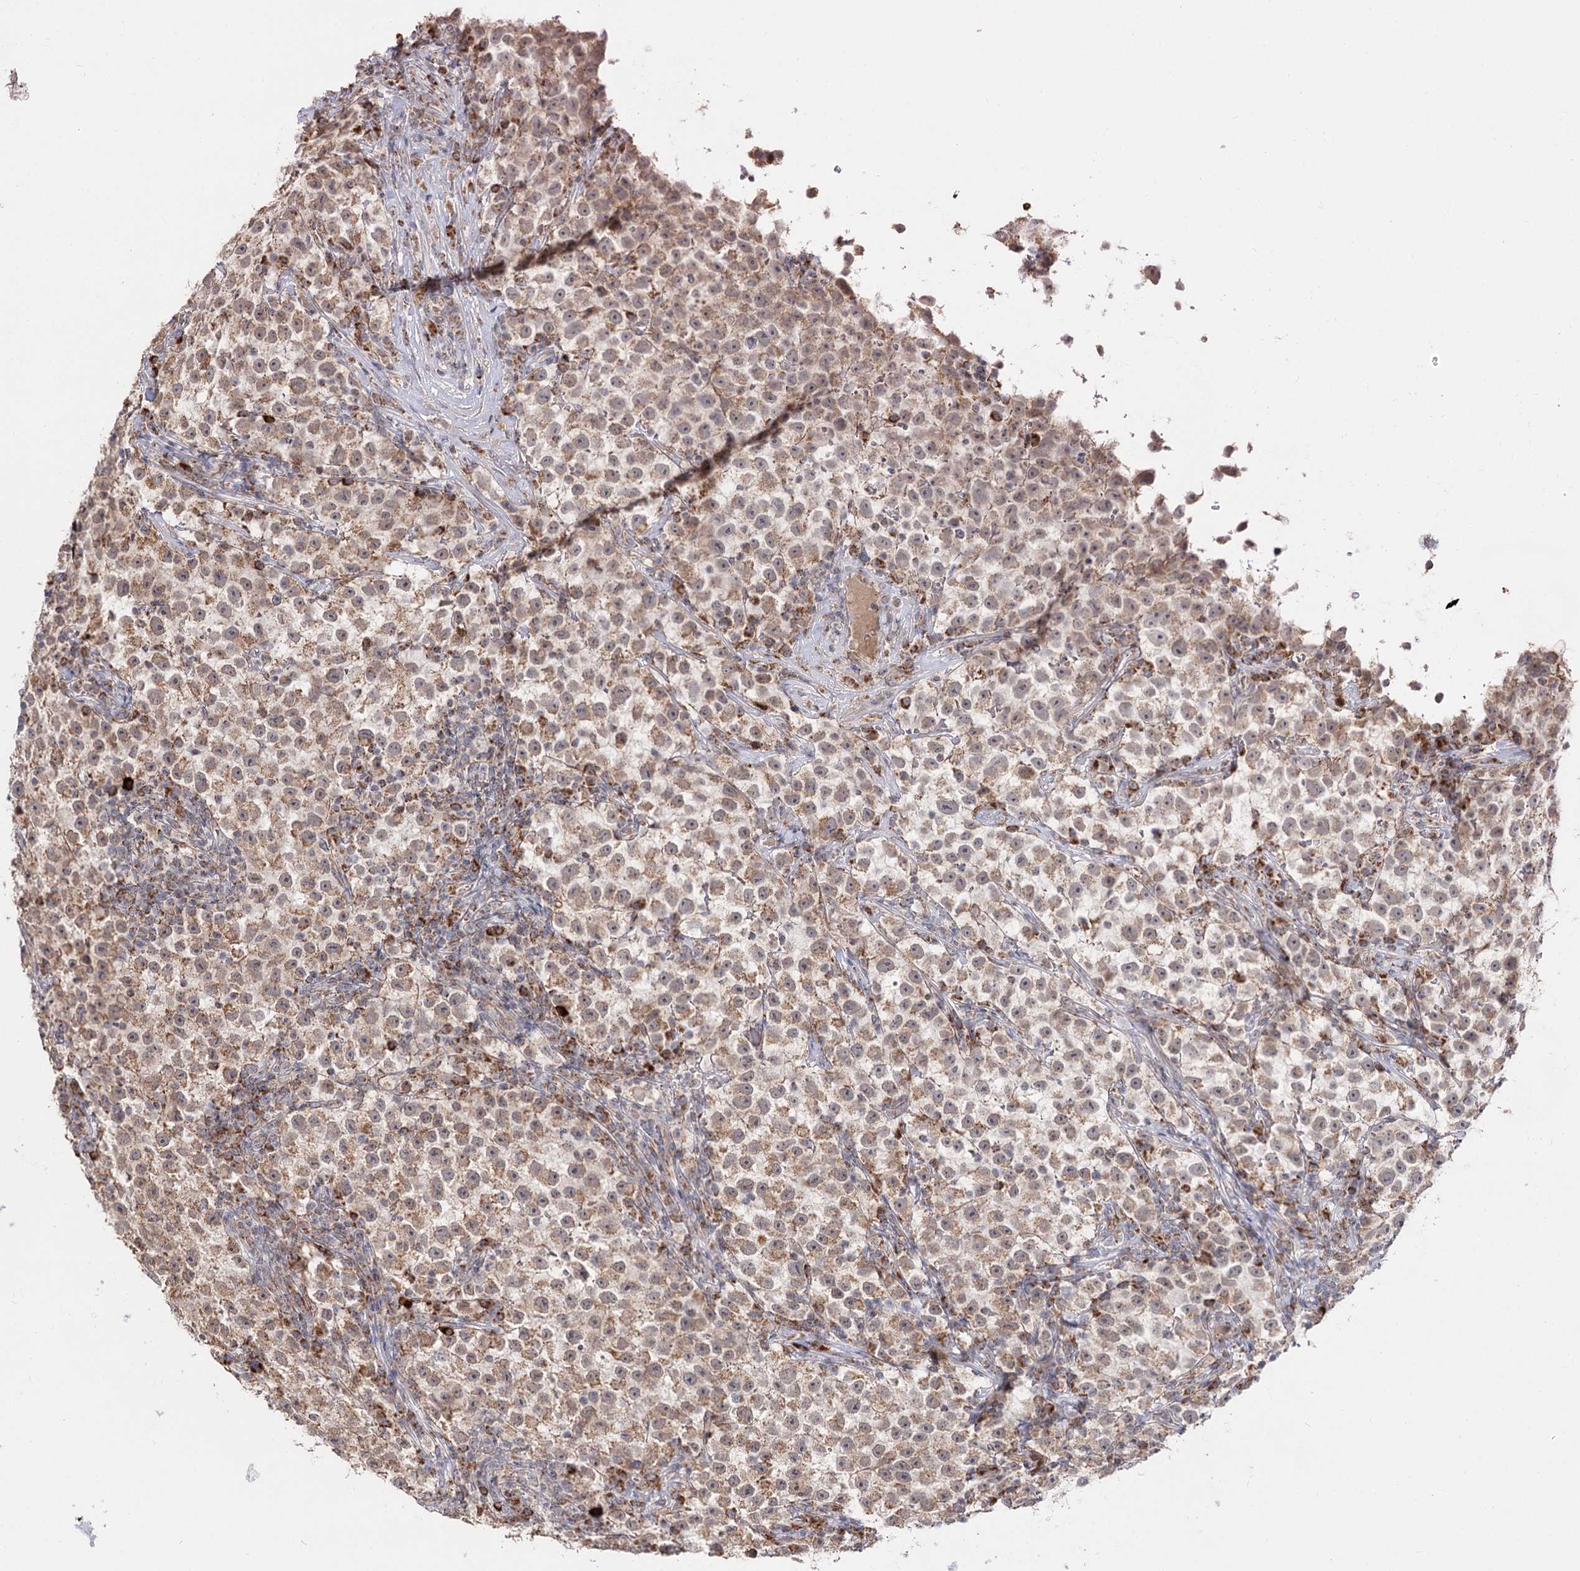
{"staining": {"intensity": "weak", "quantity": ">75%", "location": "cytoplasmic/membranous"}, "tissue": "testis cancer", "cell_type": "Tumor cells", "image_type": "cancer", "snomed": [{"axis": "morphology", "description": "Seminoma, NOS"}, {"axis": "topography", "description": "Testis"}], "caption": "Testis cancer stained with a brown dye shows weak cytoplasmic/membranous positive expression in approximately >75% of tumor cells.", "gene": "CBR4", "patient": {"sex": "male", "age": 22}}